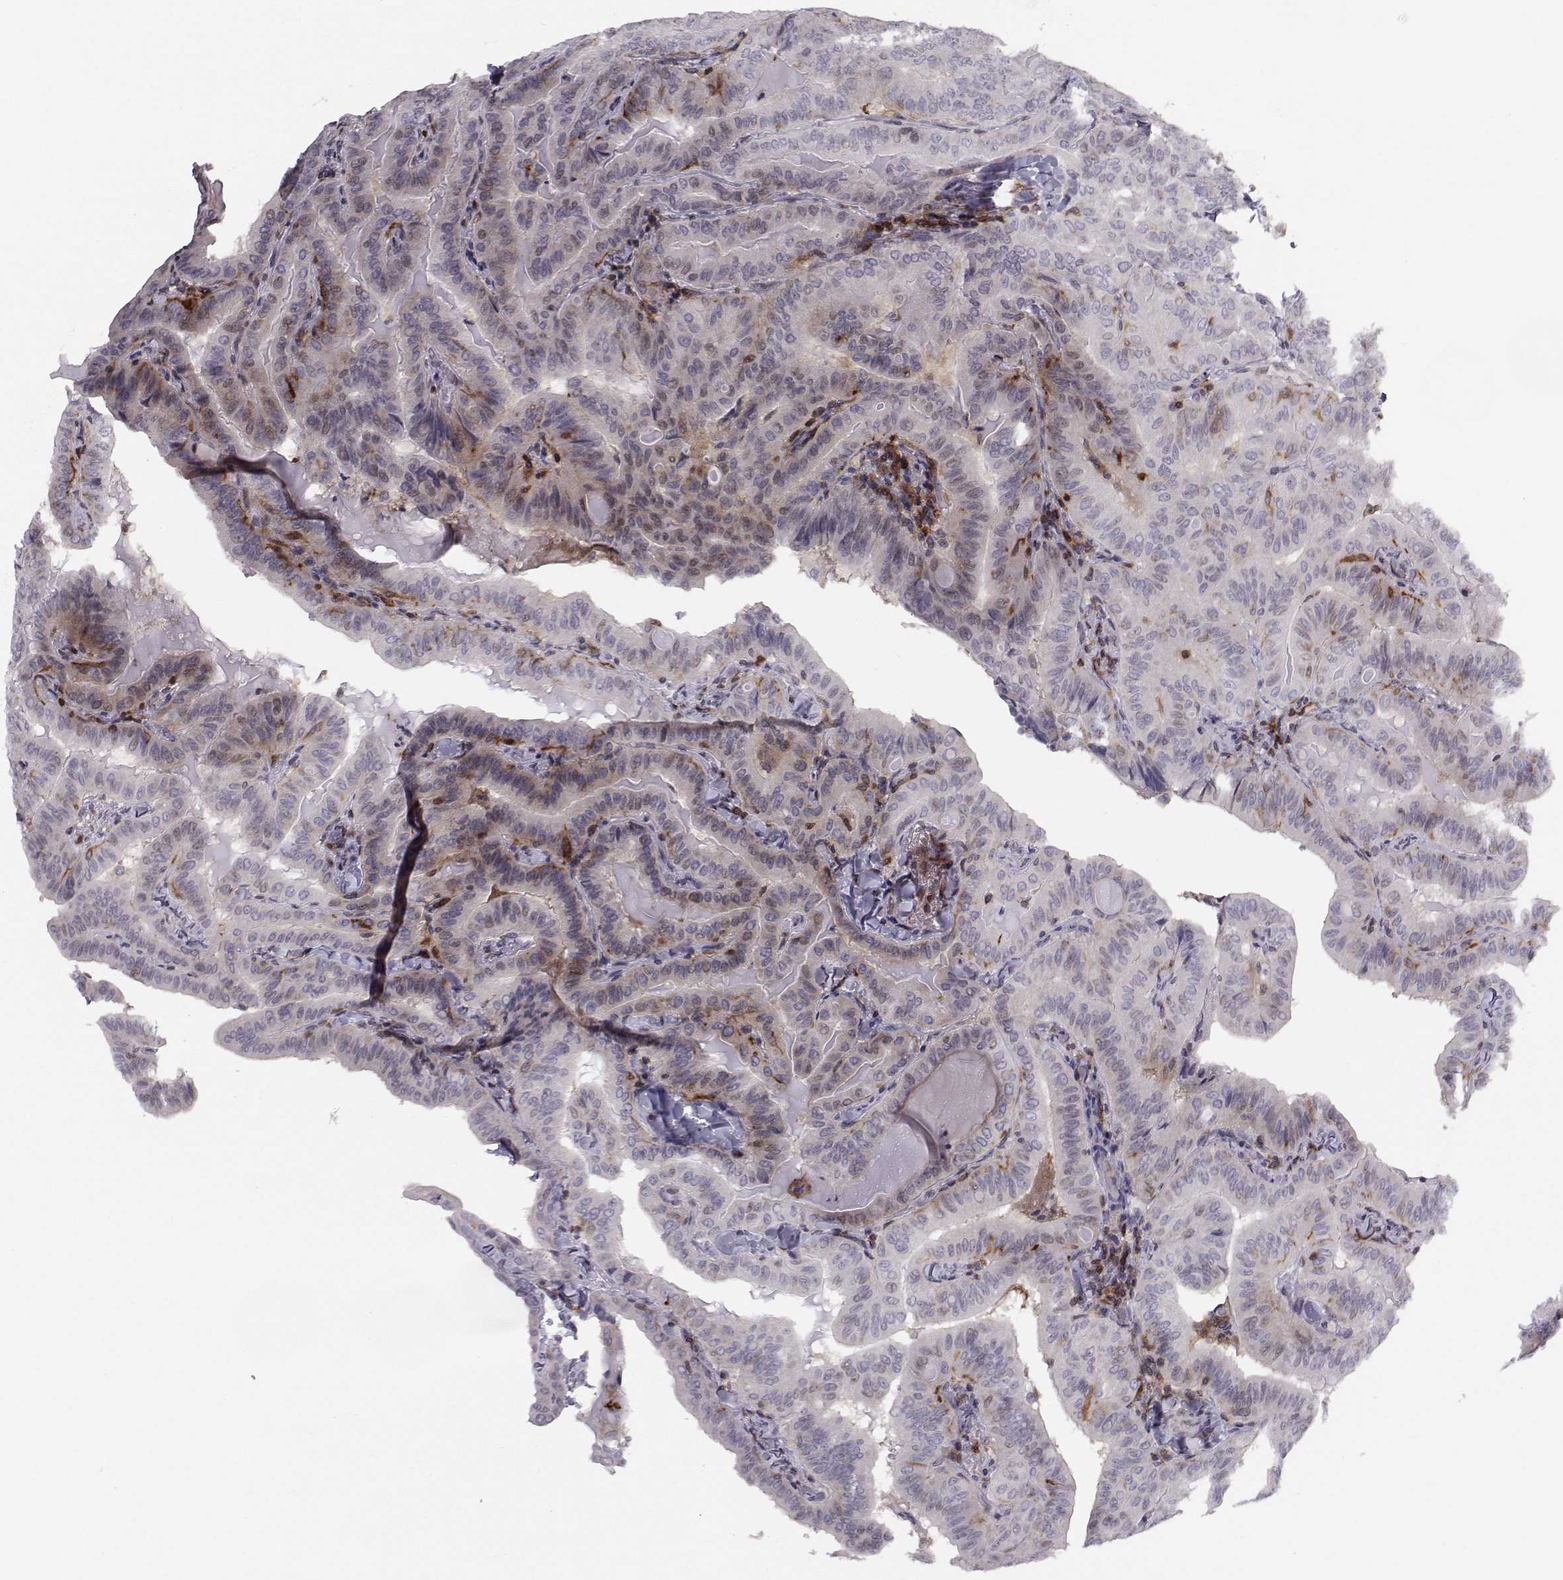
{"staining": {"intensity": "moderate", "quantity": "<25%", "location": "cytoplasmic/membranous"}, "tissue": "thyroid cancer", "cell_type": "Tumor cells", "image_type": "cancer", "snomed": [{"axis": "morphology", "description": "Papillary adenocarcinoma, NOS"}, {"axis": "topography", "description": "Thyroid gland"}], "caption": "An IHC image of tumor tissue is shown. Protein staining in brown highlights moderate cytoplasmic/membranous positivity in thyroid papillary adenocarcinoma within tumor cells.", "gene": "PCP4L1", "patient": {"sex": "female", "age": 68}}